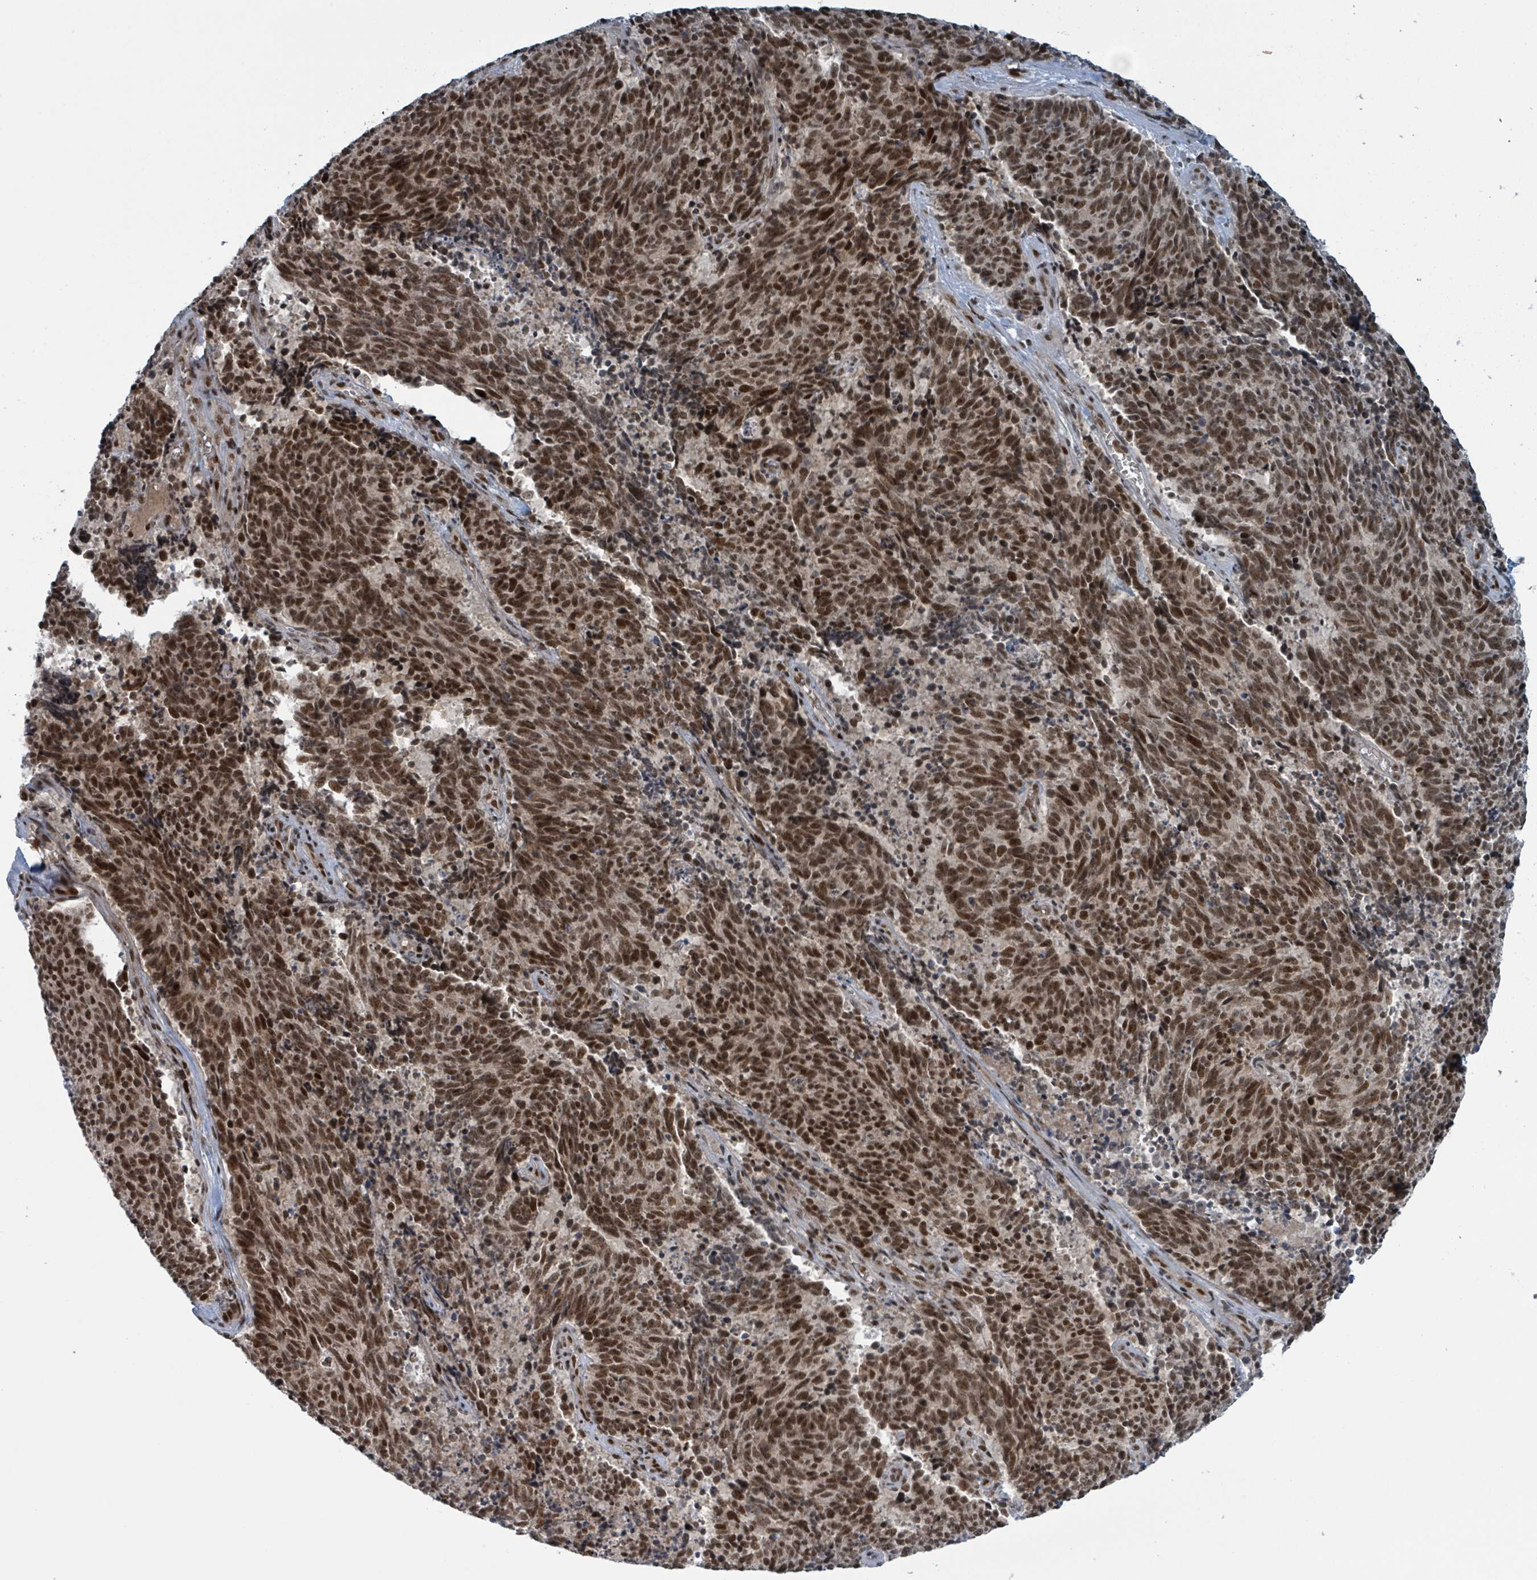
{"staining": {"intensity": "strong", "quantity": ">75%", "location": "nuclear"}, "tissue": "cervical cancer", "cell_type": "Tumor cells", "image_type": "cancer", "snomed": [{"axis": "morphology", "description": "Squamous cell carcinoma, NOS"}, {"axis": "topography", "description": "Cervix"}], "caption": "Cervical cancer tissue reveals strong nuclear expression in approximately >75% of tumor cells, visualized by immunohistochemistry. The protein is stained brown, and the nuclei are stained in blue (DAB IHC with brightfield microscopy, high magnification).", "gene": "KLF3", "patient": {"sex": "female", "age": 29}}